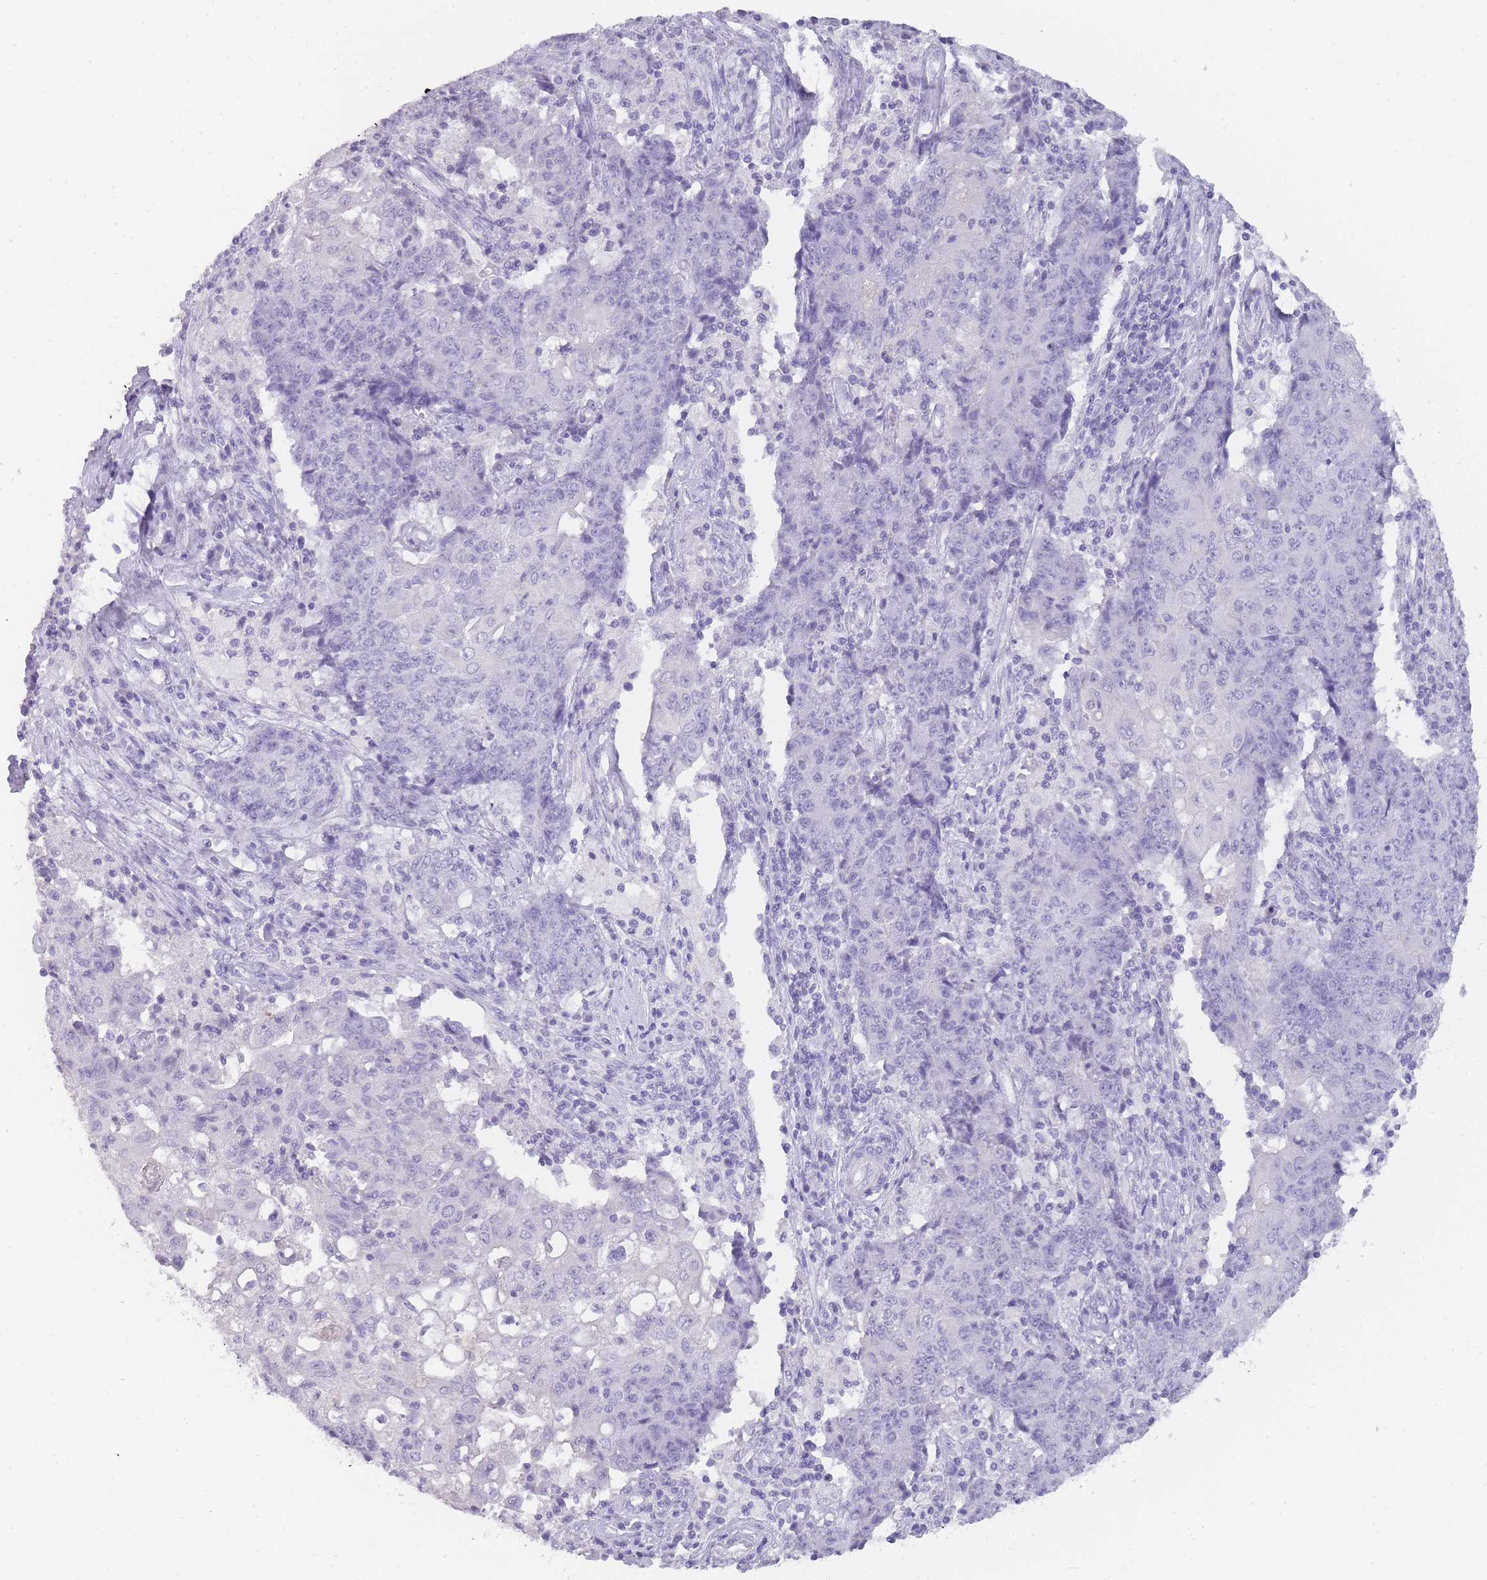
{"staining": {"intensity": "negative", "quantity": "none", "location": "none"}, "tissue": "ovarian cancer", "cell_type": "Tumor cells", "image_type": "cancer", "snomed": [{"axis": "morphology", "description": "Carcinoma, endometroid"}, {"axis": "topography", "description": "Ovary"}], "caption": "Tumor cells are negative for brown protein staining in endometroid carcinoma (ovarian).", "gene": "TCP11", "patient": {"sex": "female", "age": 42}}